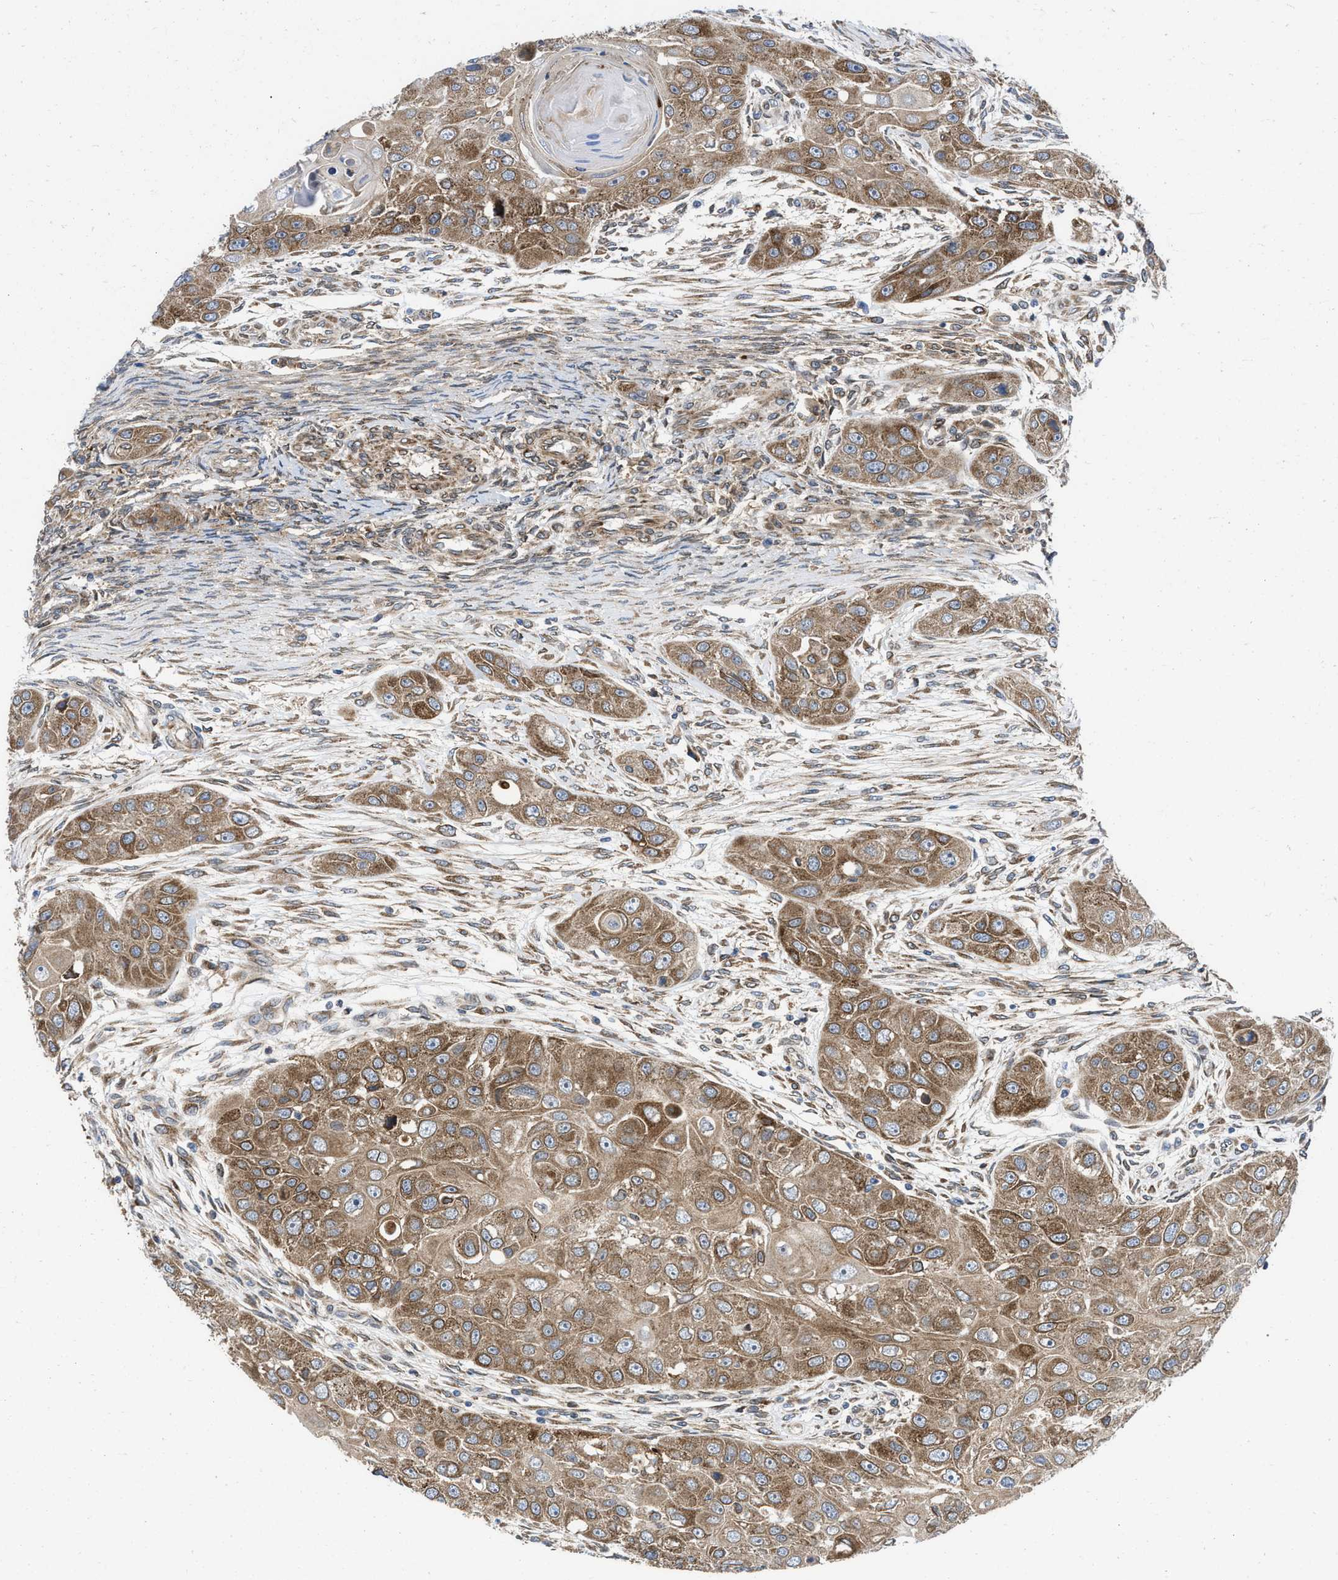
{"staining": {"intensity": "moderate", "quantity": ">75%", "location": "cytoplasmic/membranous"}, "tissue": "head and neck cancer", "cell_type": "Tumor cells", "image_type": "cancer", "snomed": [{"axis": "morphology", "description": "Normal tissue, NOS"}, {"axis": "morphology", "description": "Squamous cell carcinoma, NOS"}, {"axis": "topography", "description": "Skeletal muscle"}, {"axis": "topography", "description": "Head-Neck"}], "caption": "Squamous cell carcinoma (head and neck) was stained to show a protein in brown. There is medium levels of moderate cytoplasmic/membranous positivity in approximately >75% of tumor cells. (brown staining indicates protein expression, while blue staining denotes nuclei).", "gene": "ERLIN2", "patient": {"sex": "male", "age": 51}}